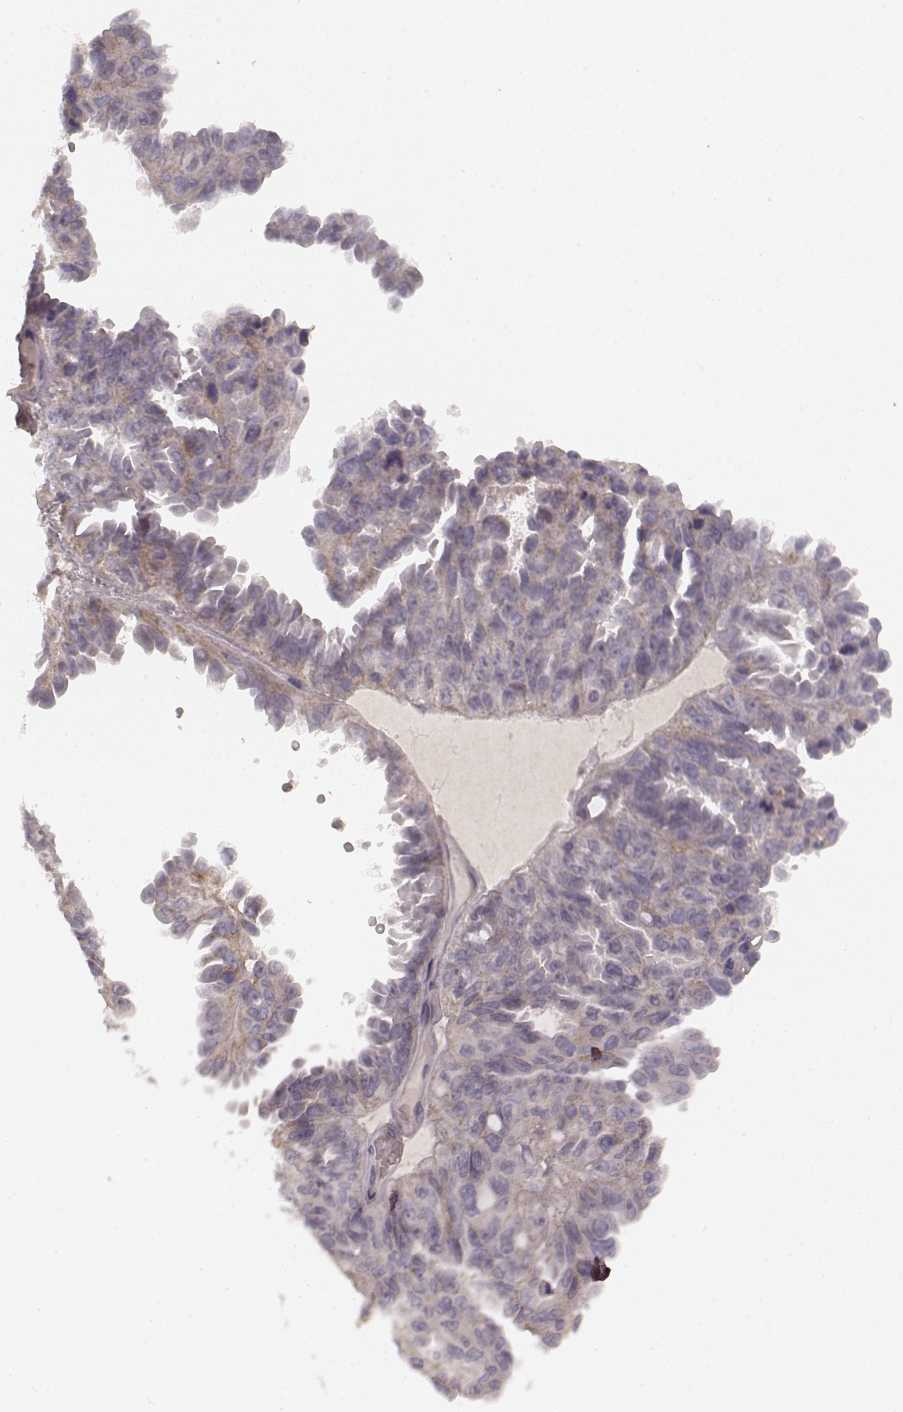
{"staining": {"intensity": "weak", "quantity": "<25%", "location": "cytoplasmic/membranous"}, "tissue": "ovarian cancer", "cell_type": "Tumor cells", "image_type": "cancer", "snomed": [{"axis": "morphology", "description": "Cystadenocarcinoma, serous, NOS"}, {"axis": "topography", "description": "Ovary"}], "caption": "A high-resolution image shows immunohistochemistry (IHC) staining of serous cystadenocarcinoma (ovarian), which exhibits no significant staining in tumor cells.", "gene": "PRKCE", "patient": {"sex": "female", "age": 71}}